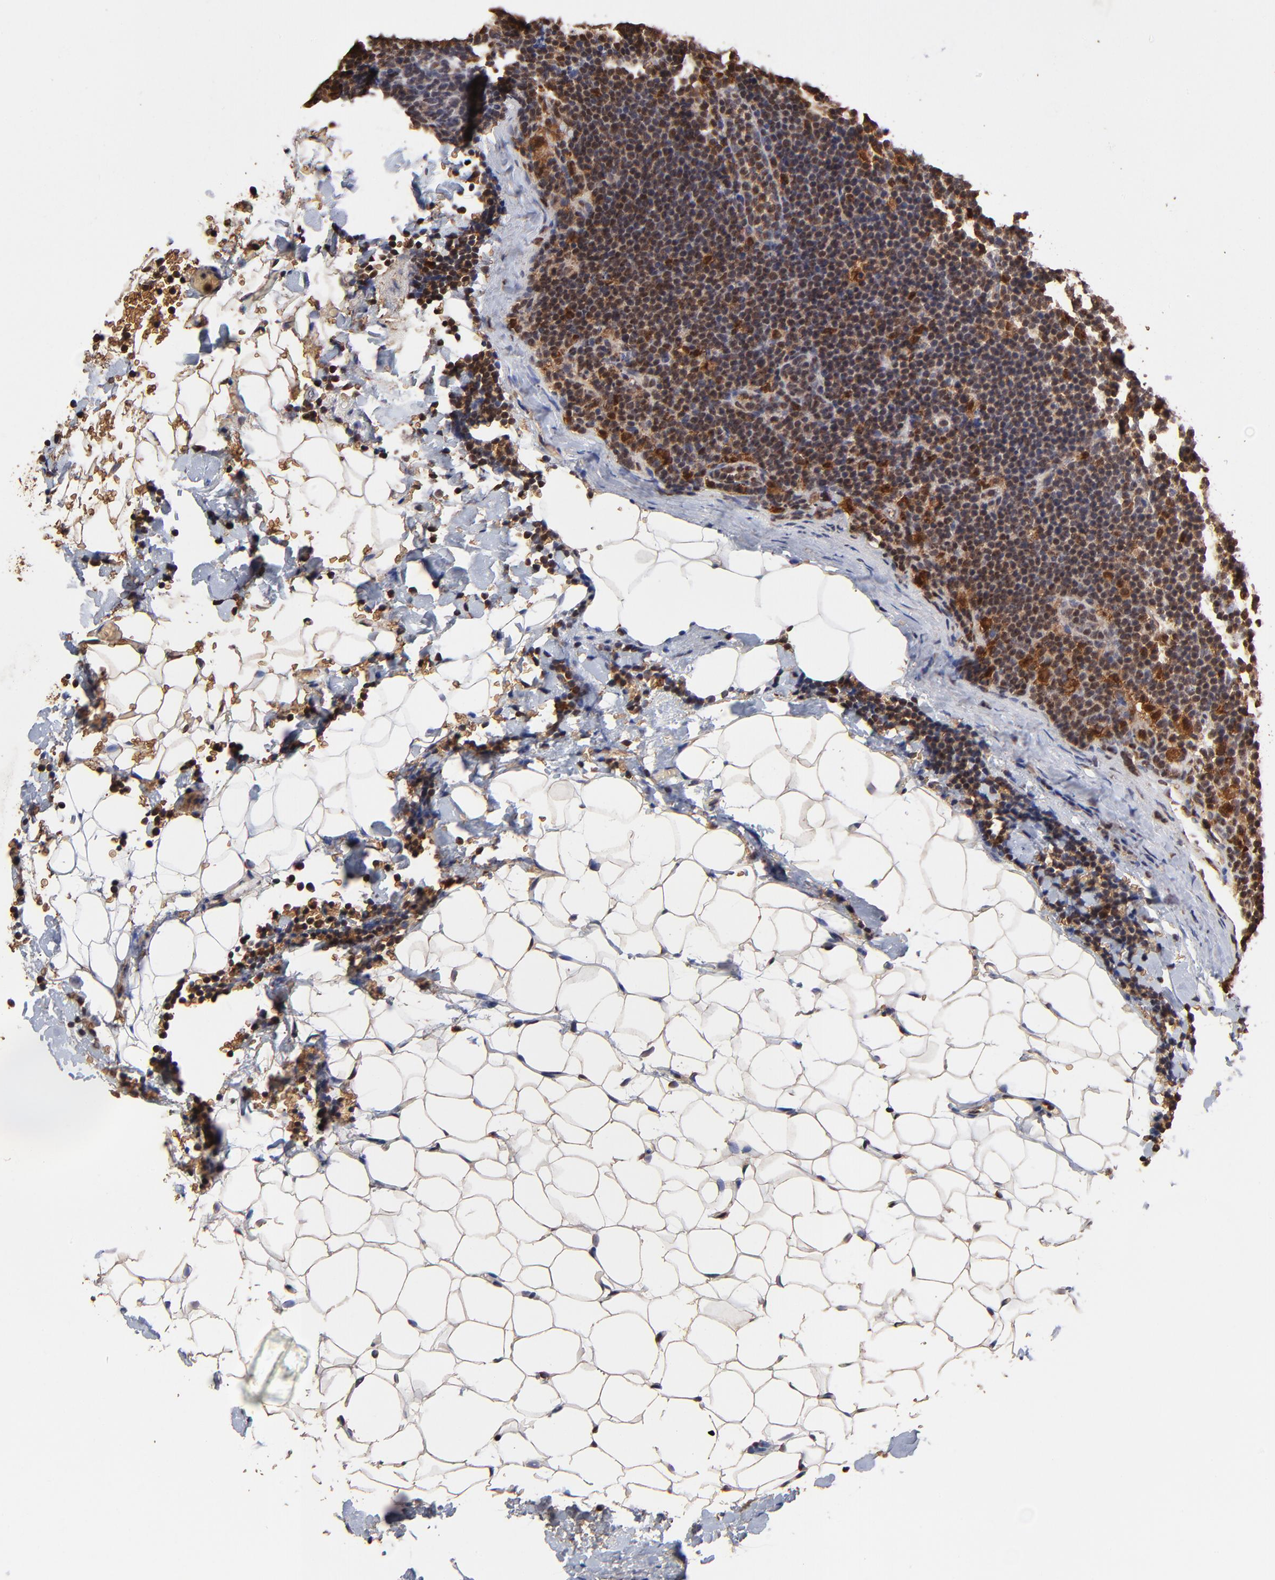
{"staining": {"intensity": "weak", "quantity": "25%-75%", "location": "cytoplasmic/membranous"}, "tissue": "lymphoma", "cell_type": "Tumor cells", "image_type": "cancer", "snomed": [{"axis": "morphology", "description": "Malignant lymphoma, non-Hodgkin's type, High grade"}, {"axis": "topography", "description": "Lymph node"}], "caption": "Lymphoma tissue reveals weak cytoplasmic/membranous expression in about 25%-75% of tumor cells (Brightfield microscopy of DAB IHC at high magnification).", "gene": "CASP1", "patient": {"sex": "female", "age": 58}}